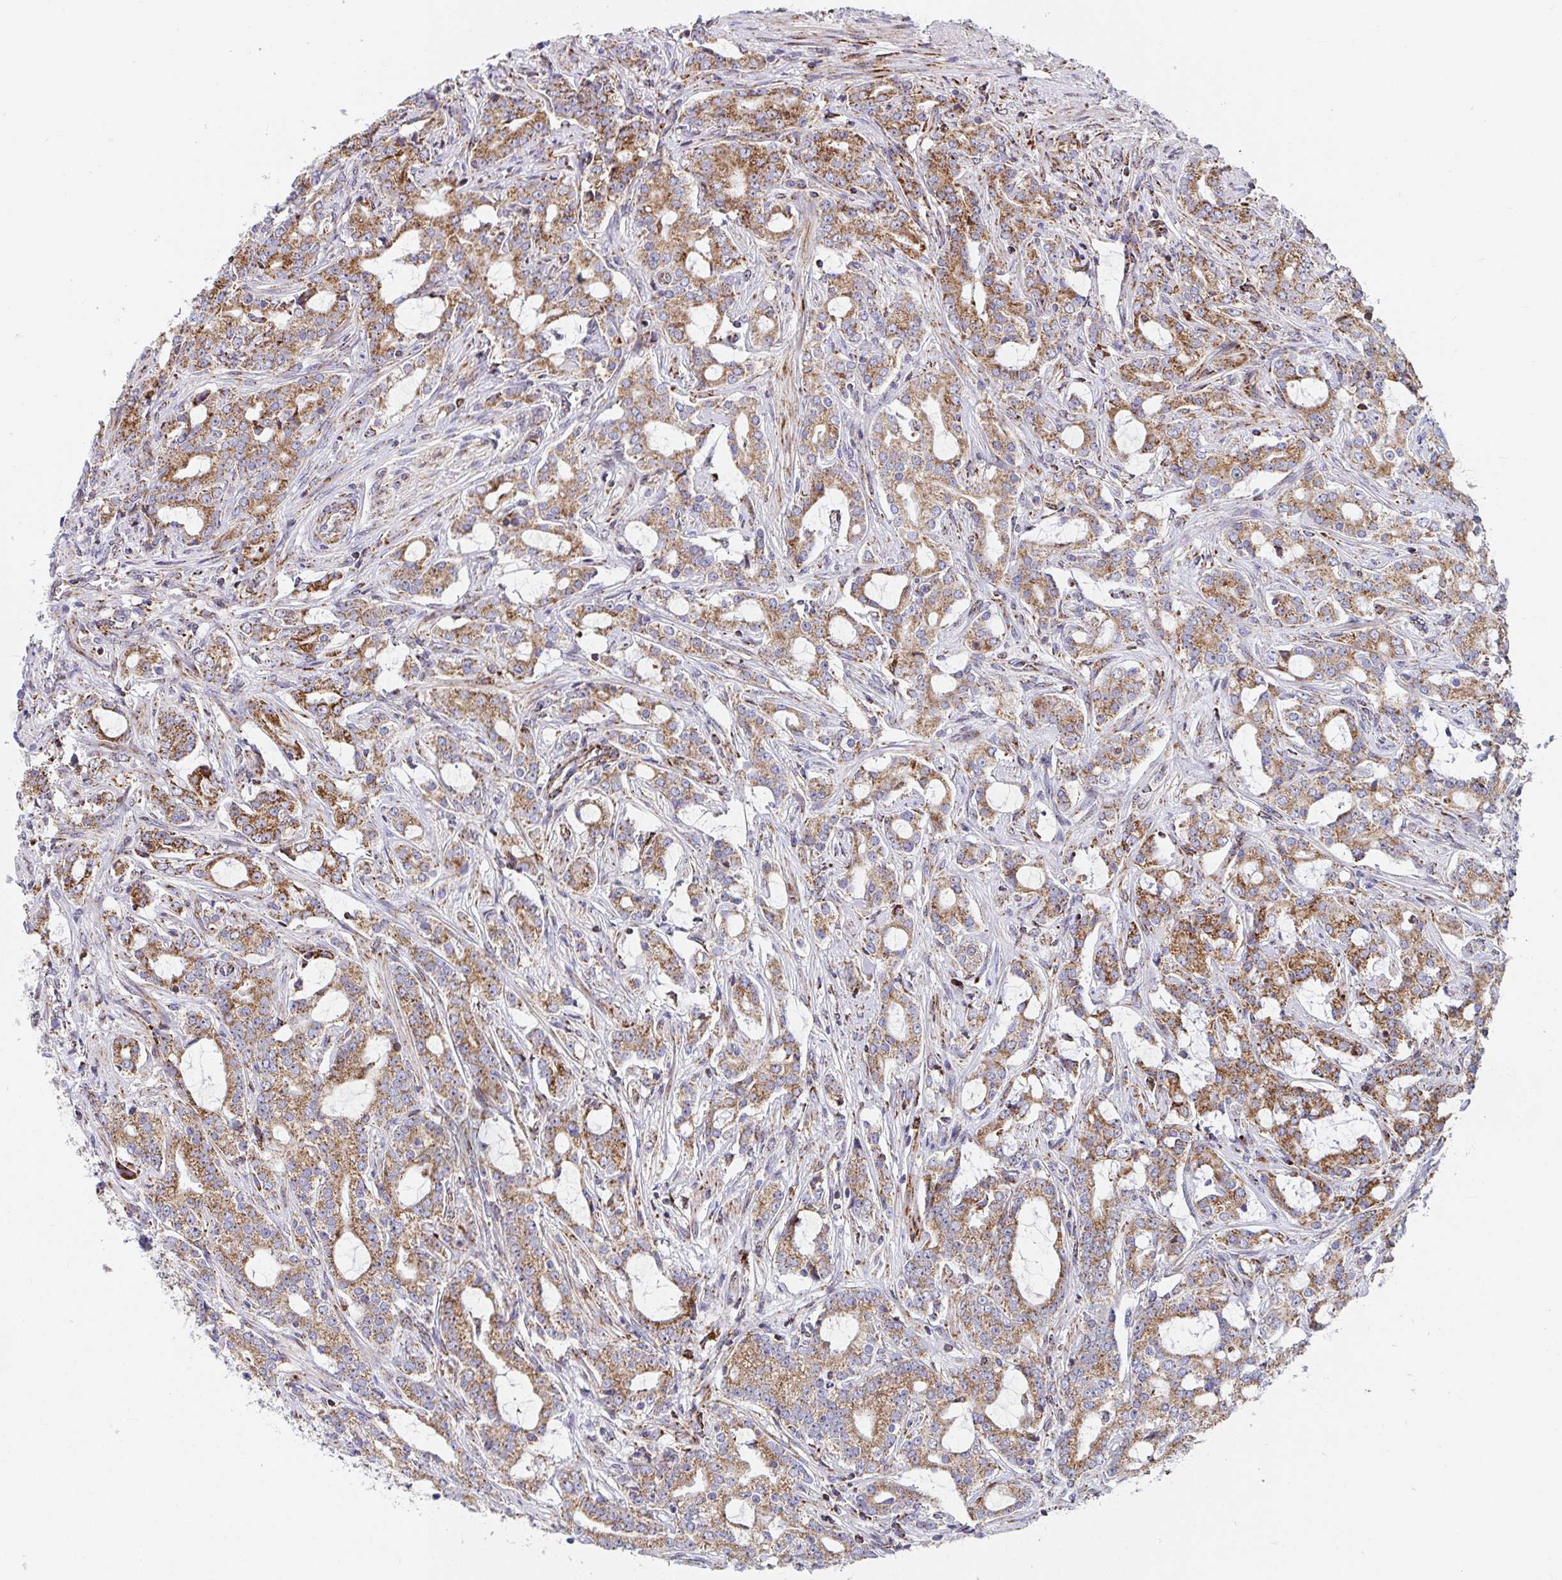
{"staining": {"intensity": "moderate", "quantity": ">75%", "location": "cytoplasmic/membranous"}, "tissue": "prostate cancer", "cell_type": "Tumor cells", "image_type": "cancer", "snomed": [{"axis": "morphology", "description": "Adenocarcinoma, Medium grade"}, {"axis": "topography", "description": "Prostate"}], "caption": "Moderate cytoplasmic/membranous staining for a protein is seen in approximately >75% of tumor cells of prostate cancer (medium-grade adenocarcinoma) using IHC.", "gene": "ATP5MJ", "patient": {"sex": "male", "age": 57}}